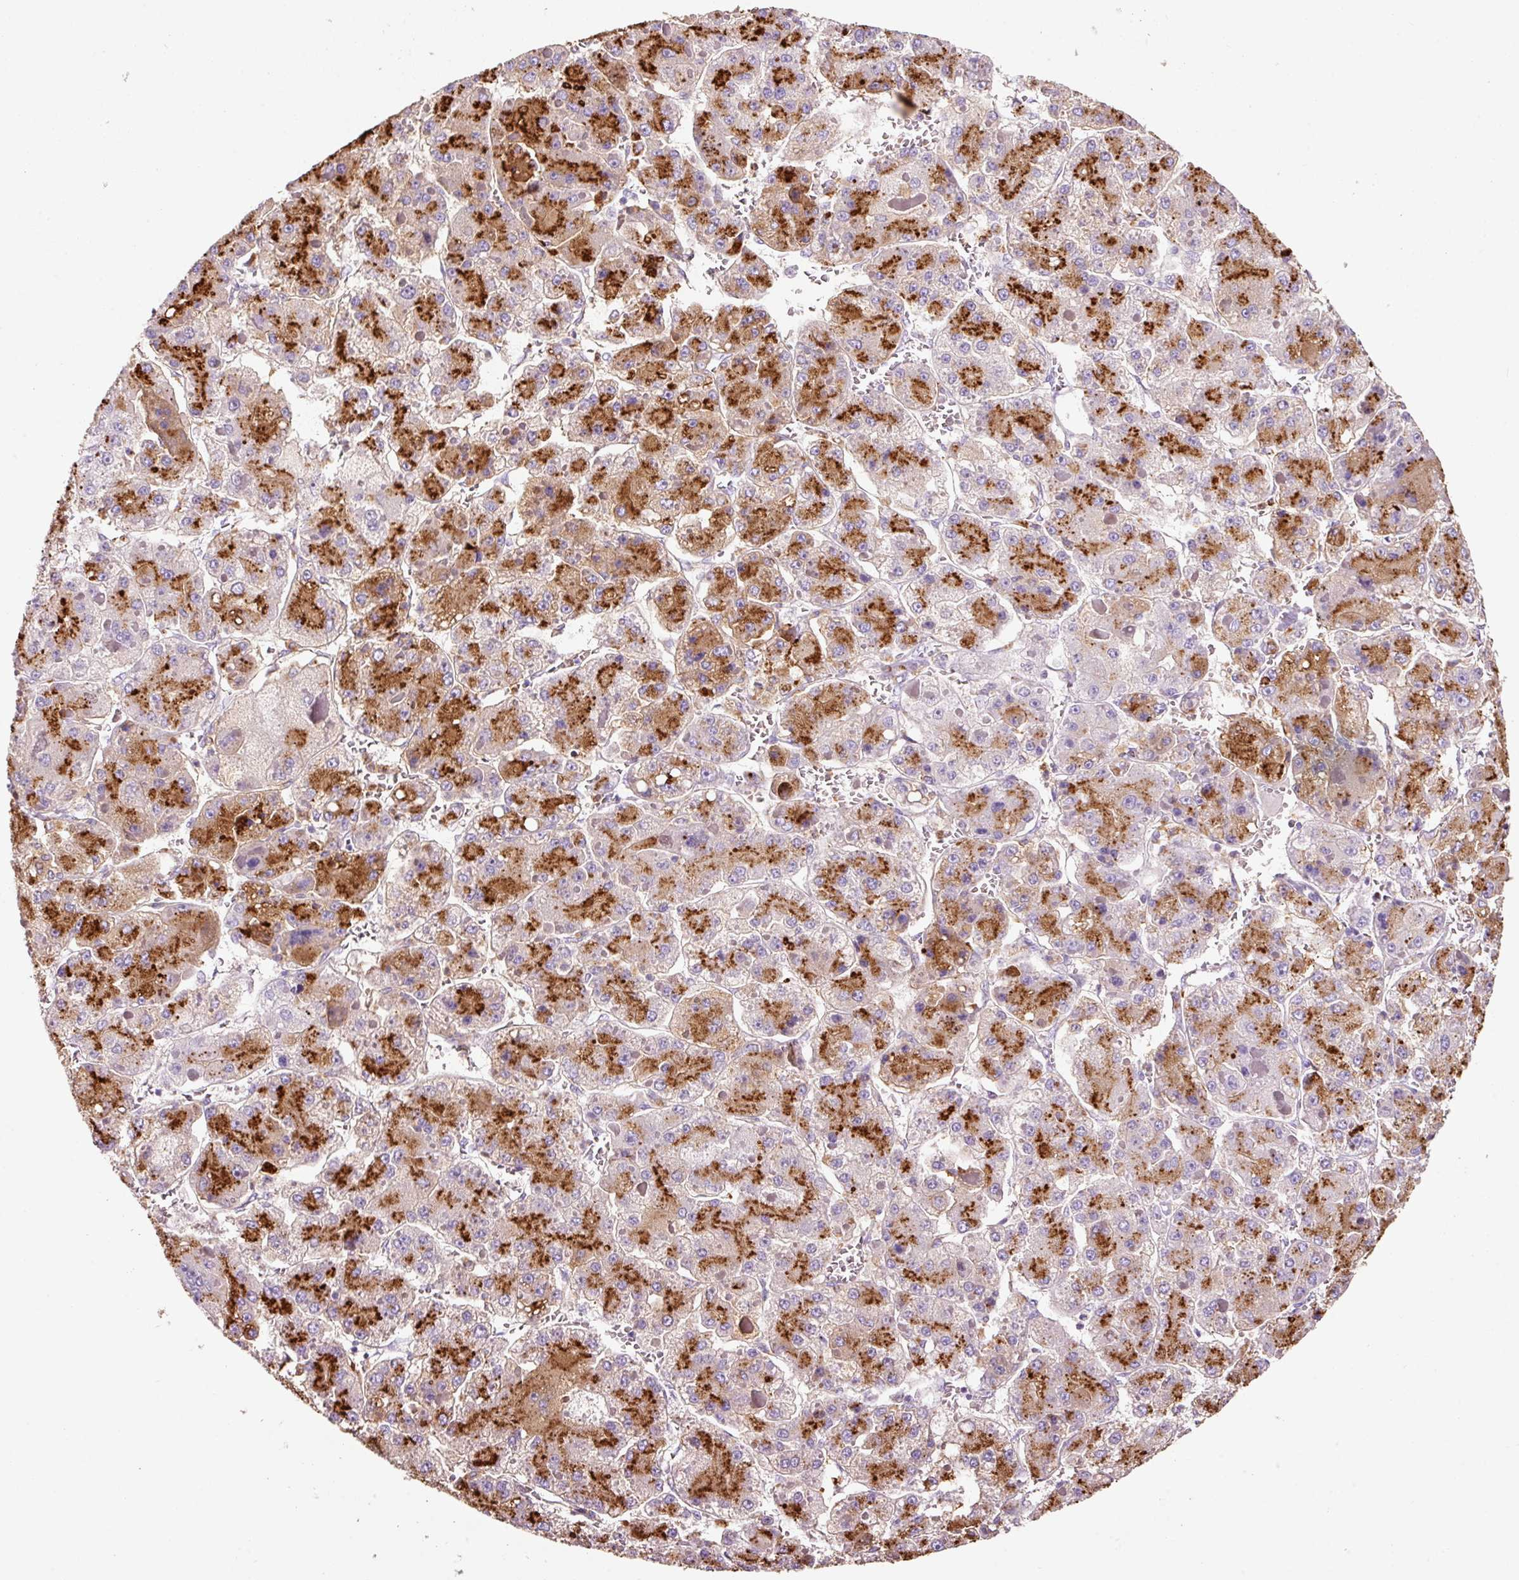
{"staining": {"intensity": "strong", "quantity": ">75%", "location": "cytoplasmic/membranous"}, "tissue": "liver cancer", "cell_type": "Tumor cells", "image_type": "cancer", "snomed": [{"axis": "morphology", "description": "Carcinoma, Hepatocellular, NOS"}, {"axis": "topography", "description": "Liver"}], "caption": "Immunohistochemistry staining of liver hepatocellular carcinoma, which exhibits high levels of strong cytoplasmic/membranous staining in about >75% of tumor cells indicating strong cytoplasmic/membranous protein positivity. The staining was performed using DAB (3,3'-diaminobenzidine) (brown) for protein detection and nuclei were counterstained in hematoxylin (blue).", "gene": "TMC8", "patient": {"sex": "female", "age": 73}}